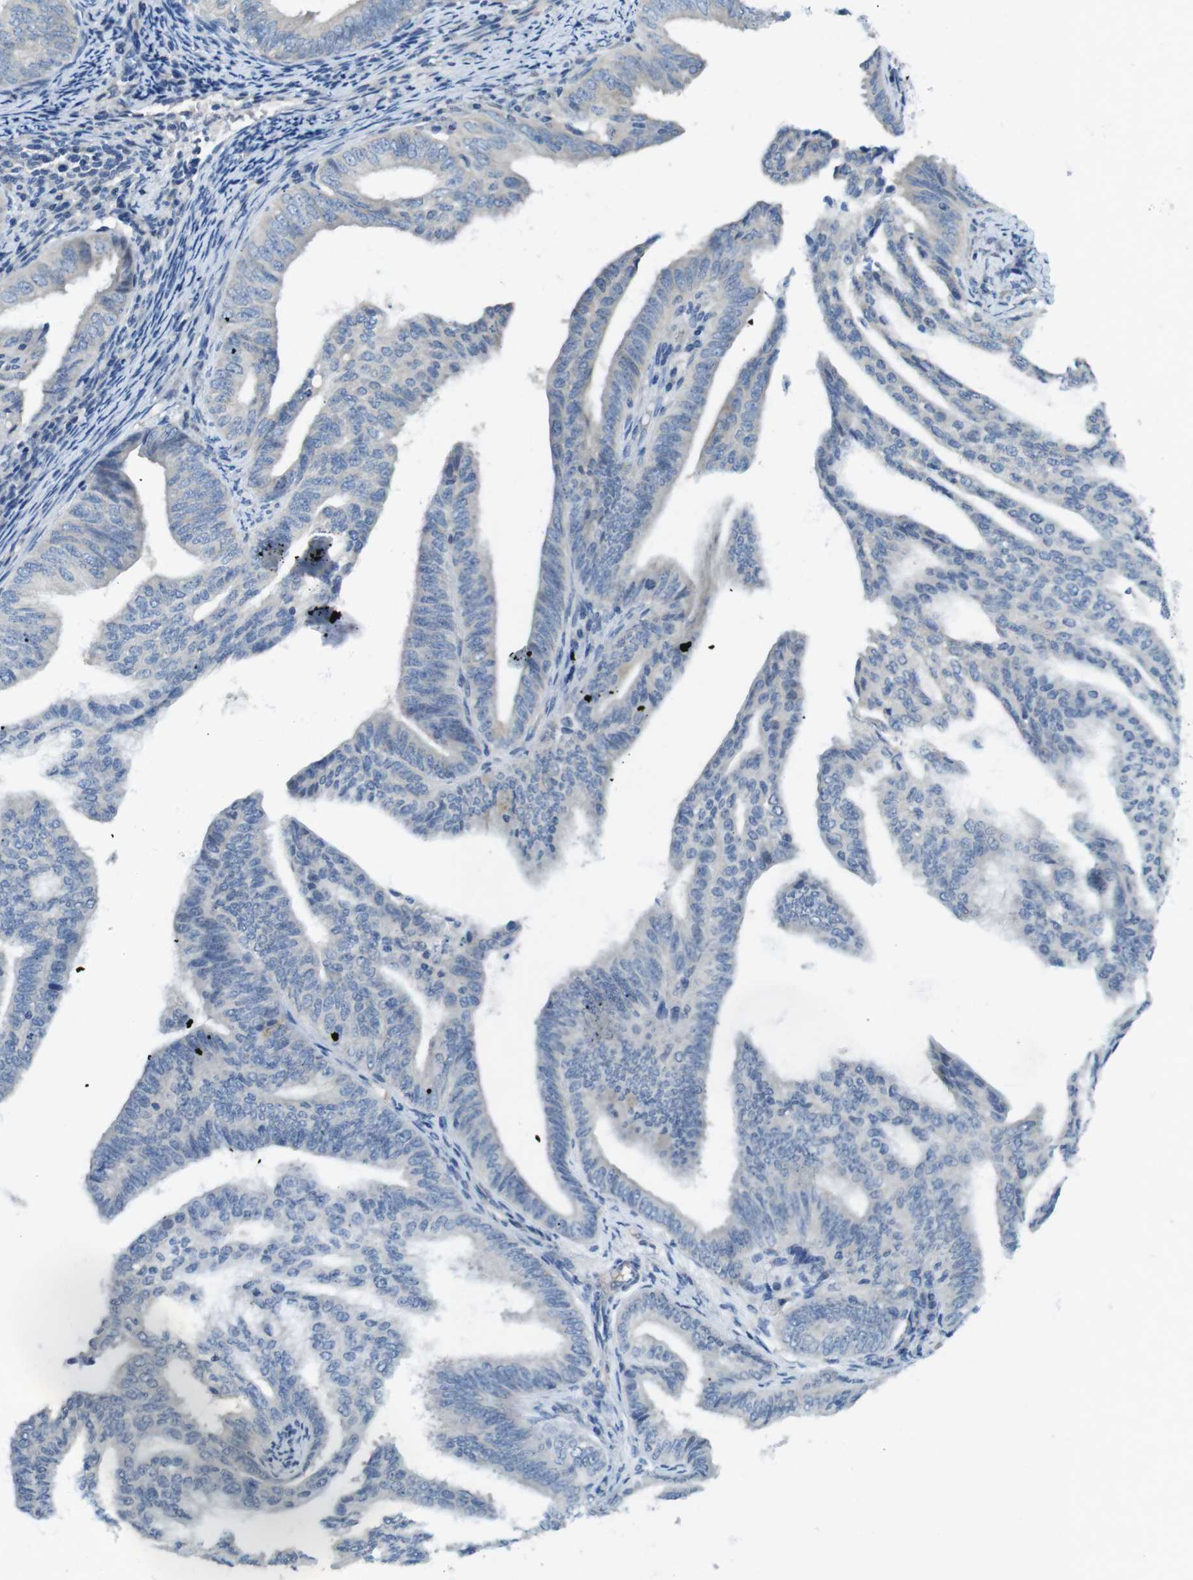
{"staining": {"intensity": "negative", "quantity": "none", "location": "none"}, "tissue": "endometrial cancer", "cell_type": "Tumor cells", "image_type": "cancer", "snomed": [{"axis": "morphology", "description": "Adenocarcinoma, NOS"}, {"axis": "topography", "description": "Endometrium"}], "caption": "This is an IHC photomicrograph of human endometrial adenocarcinoma. There is no positivity in tumor cells.", "gene": "SUGT1", "patient": {"sex": "female", "age": 58}}